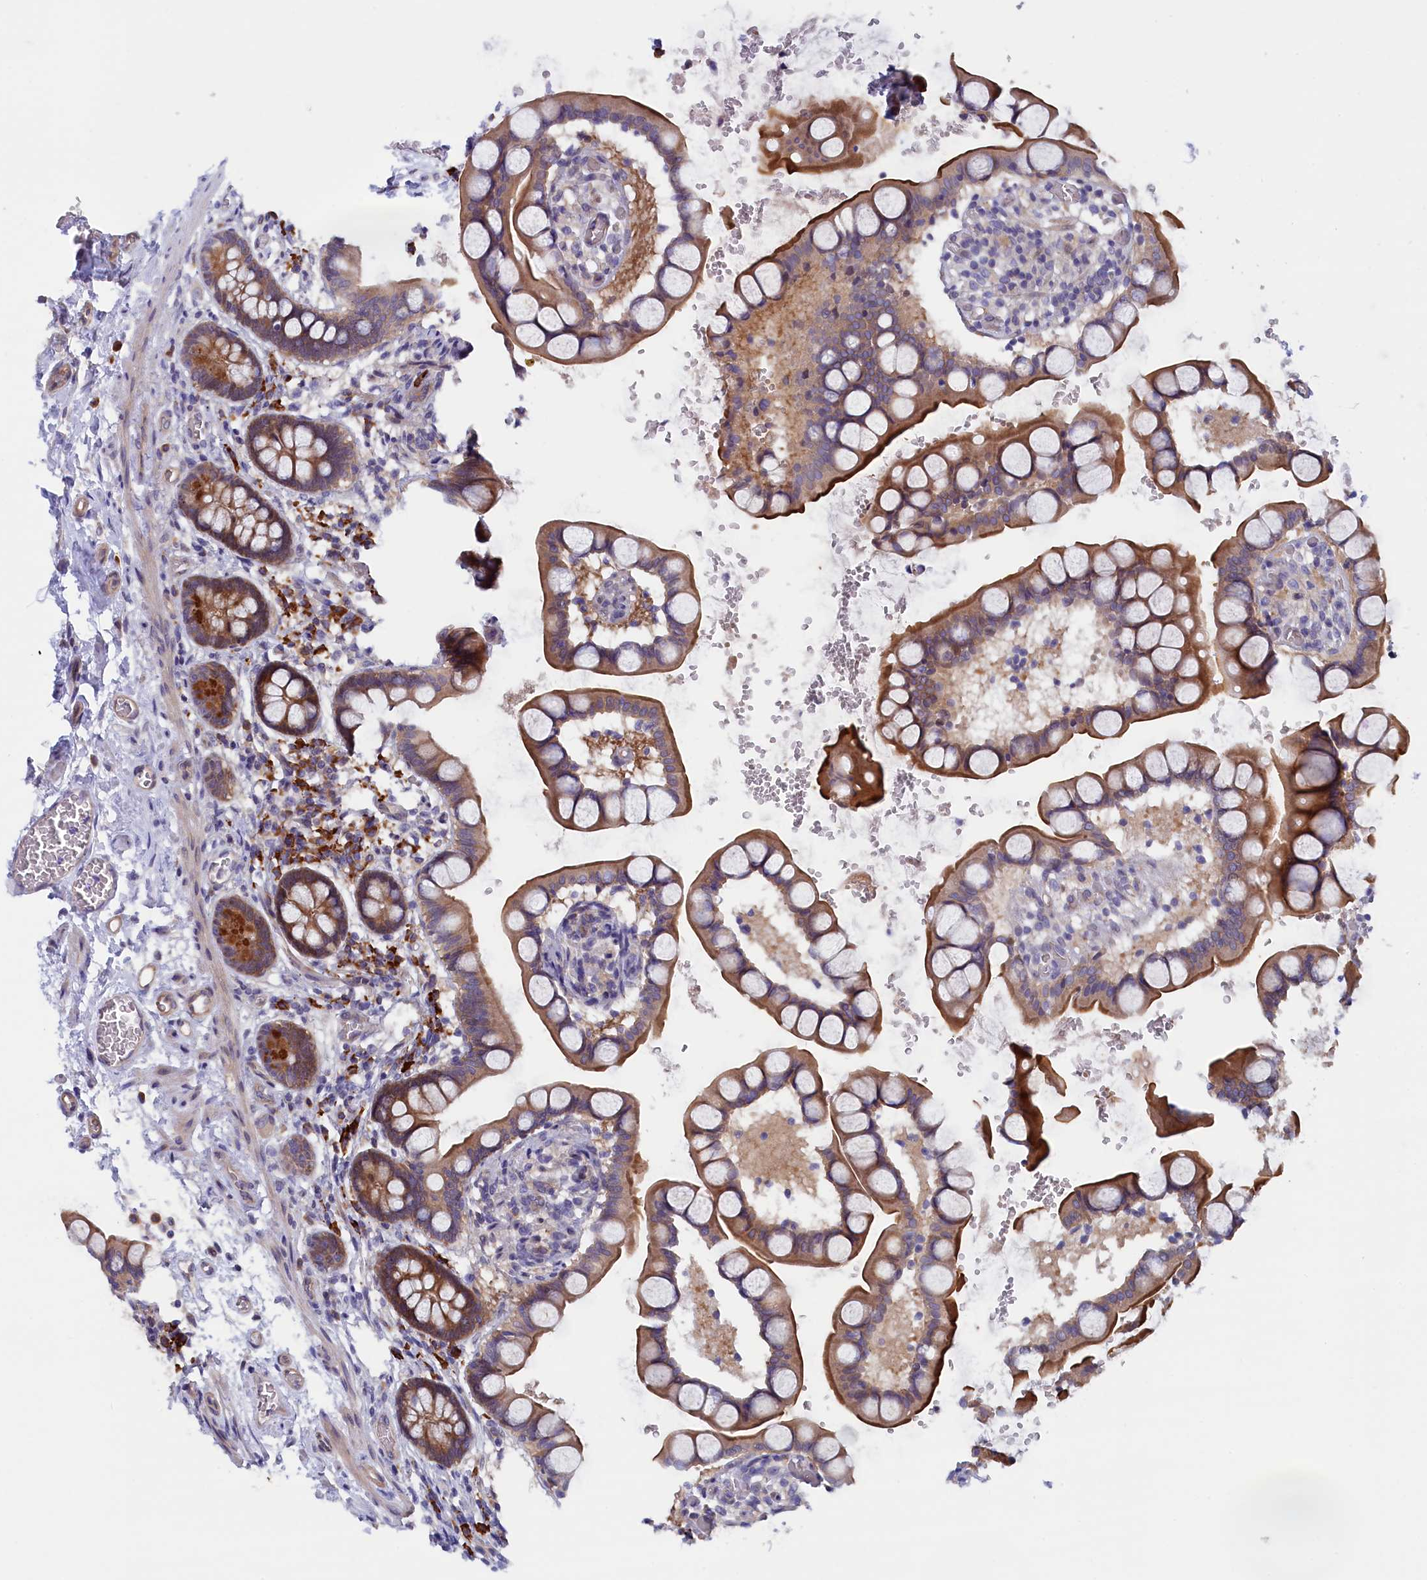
{"staining": {"intensity": "strong", "quantity": "25%-75%", "location": "cytoplasmic/membranous"}, "tissue": "small intestine", "cell_type": "Glandular cells", "image_type": "normal", "snomed": [{"axis": "morphology", "description": "Normal tissue, NOS"}, {"axis": "topography", "description": "Small intestine"}], "caption": "Protein expression analysis of unremarkable human small intestine reveals strong cytoplasmic/membranous staining in approximately 25%-75% of glandular cells. (brown staining indicates protein expression, while blue staining denotes nuclei).", "gene": "JPT2", "patient": {"sex": "male", "age": 52}}